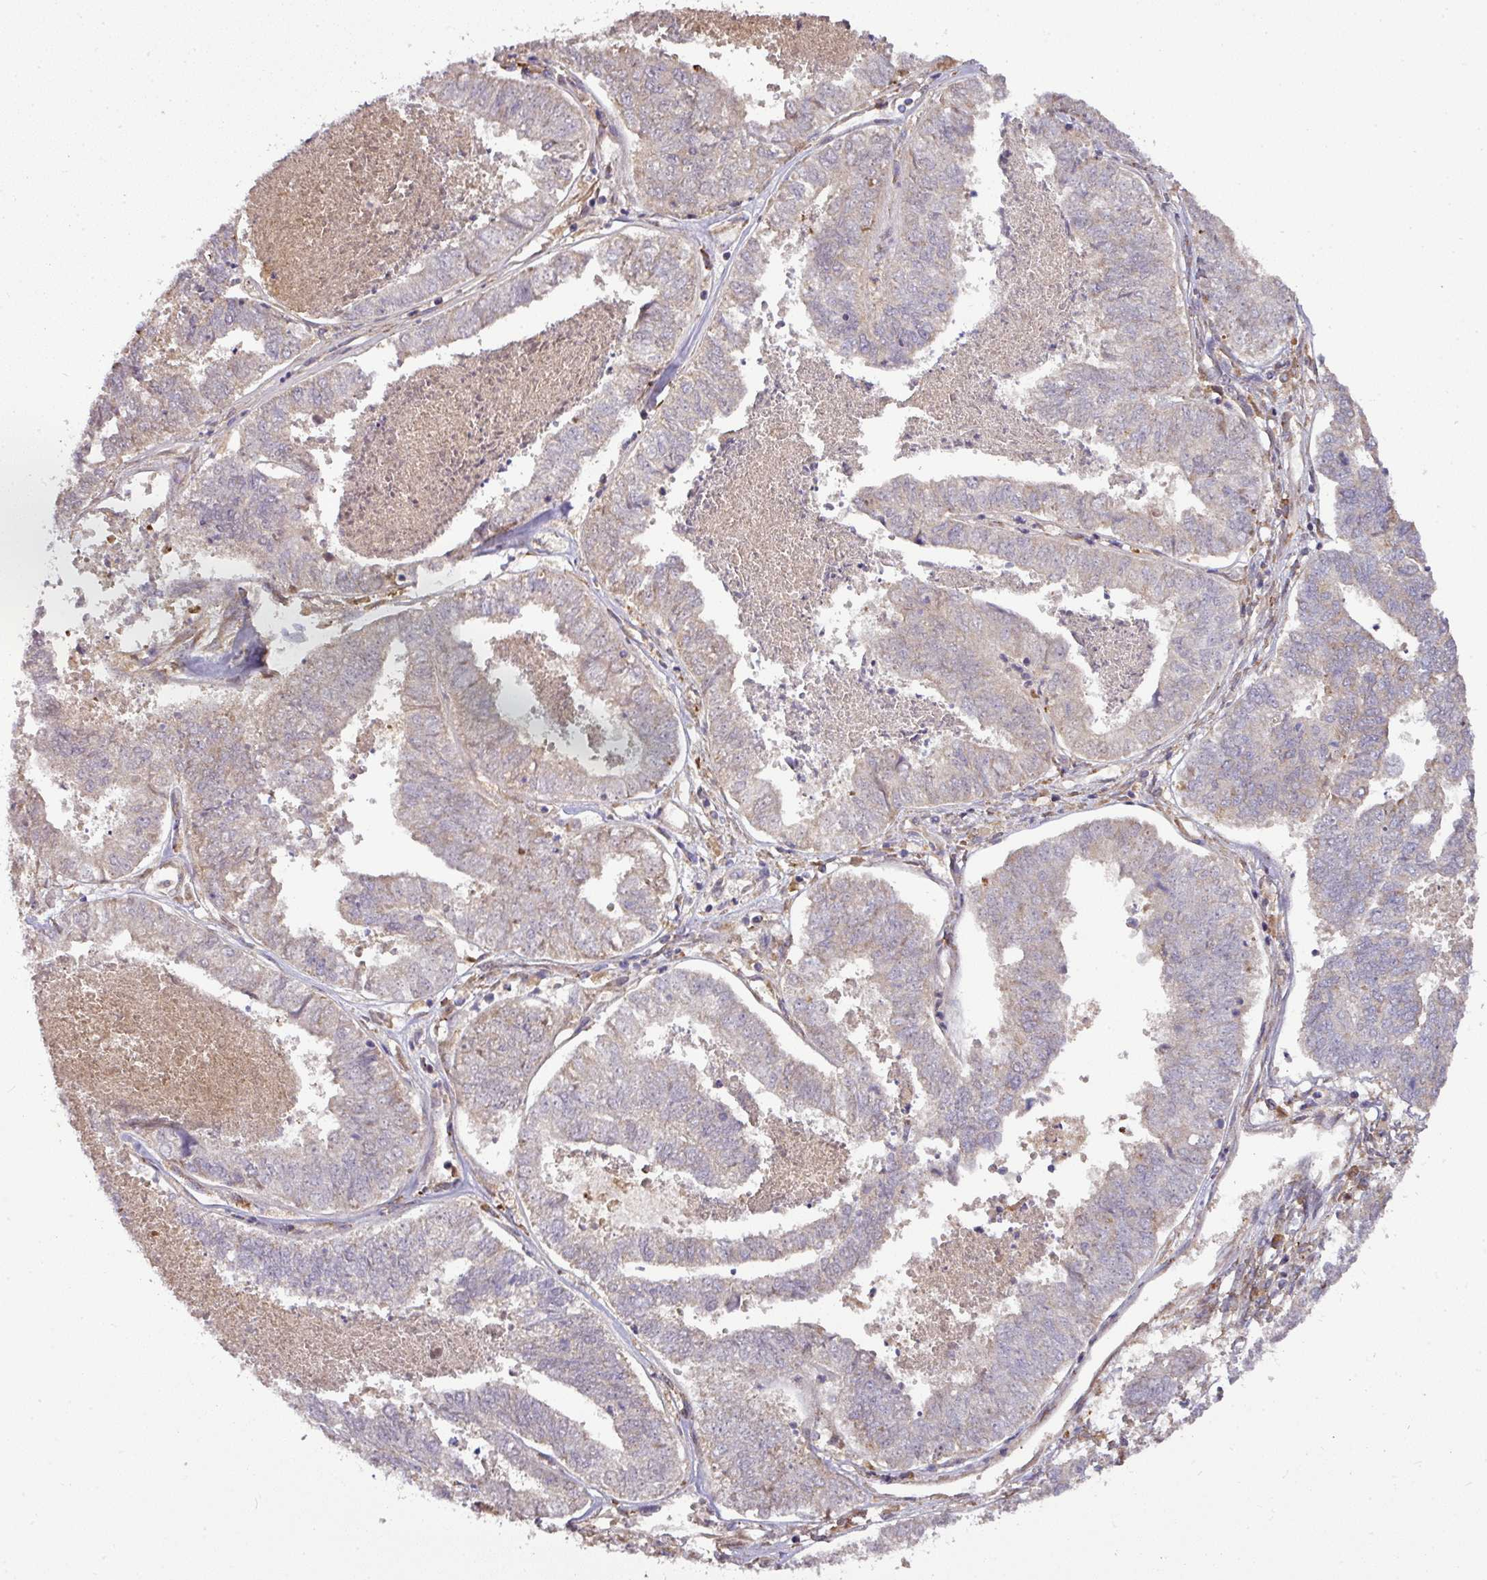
{"staining": {"intensity": "weak", "quantity": "<25%", "location": "cytoplasmic/membranous"}, "tissue": "endometrial cancer", "cell_type": "Tumor cells", "image_type": "cancer", "snomed": [{"axis": "morphology", "description": "Adenocarcinoma, NOS"}, {"axis": "topography", "description": "Endometrium"}], "caption": "A histopathology image of human endometrial cancer is negative for staining in tumor cells. Brightfield microscopy of immunohistochemistry stained with DAB (brown) and hematoxylin (blue), captured at high magnification.", "gene": "GALP", "patient": {"sex": "female", "age": 73}}